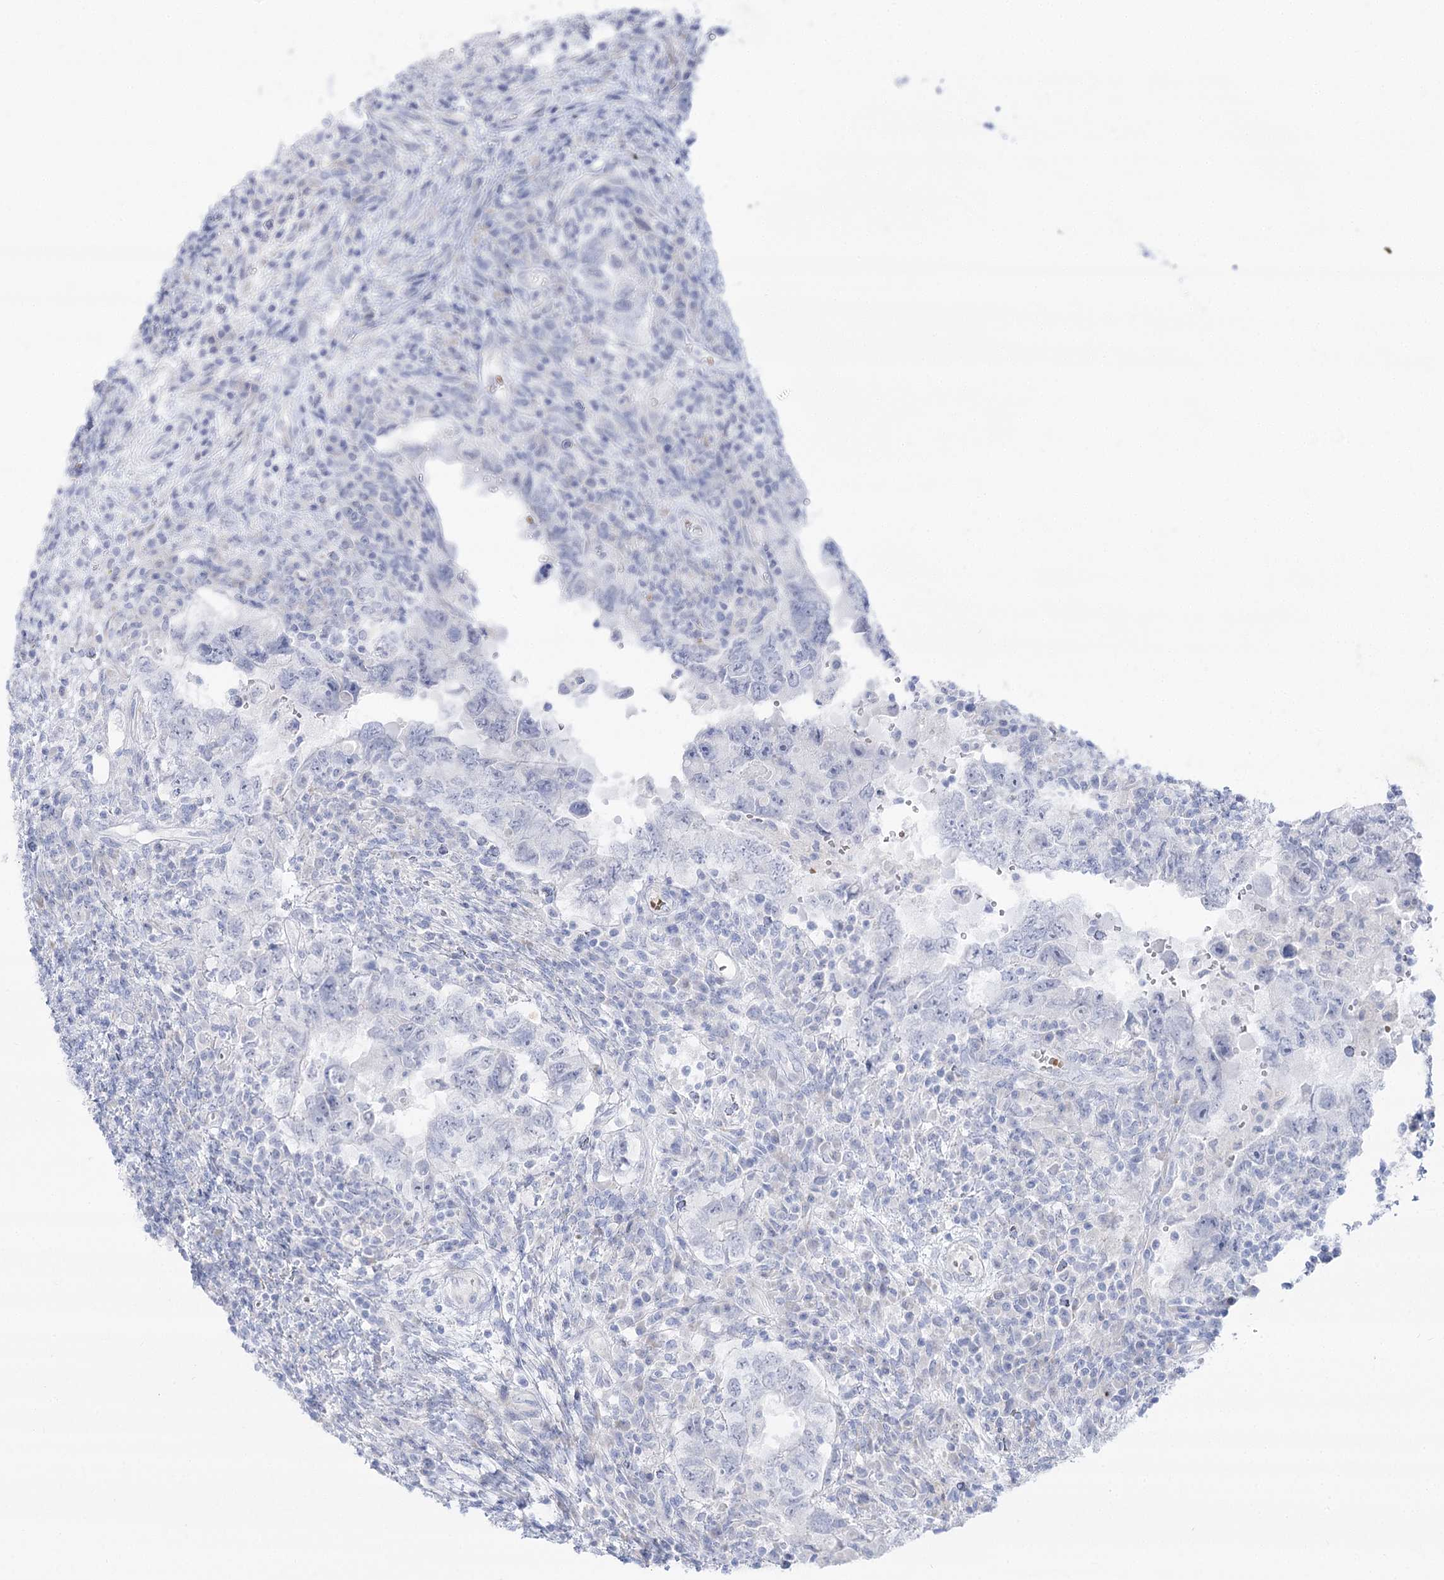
{"staining": {"intensity": "negative", "quantity": "none", "location": "none"}, "tissue": "testis cancer", "cell_type": "Tumor cells", "image_type": "cancer", "snomed": [{"axis": "morphology", "description": "Carcinoma, Embryonal, NOS"}, {"axis": "topography", "description": "Testis"}], "caption": "Immunohistochemistry (IHC) micrograph of neoplastic tissue: testis cancer stained with DAB (3,3'-diaminobenzidine) demonstrates no significant protein staining in tumor cells.", "gene": "SIAE", "patient": {"sex": "male", "age": 26}}